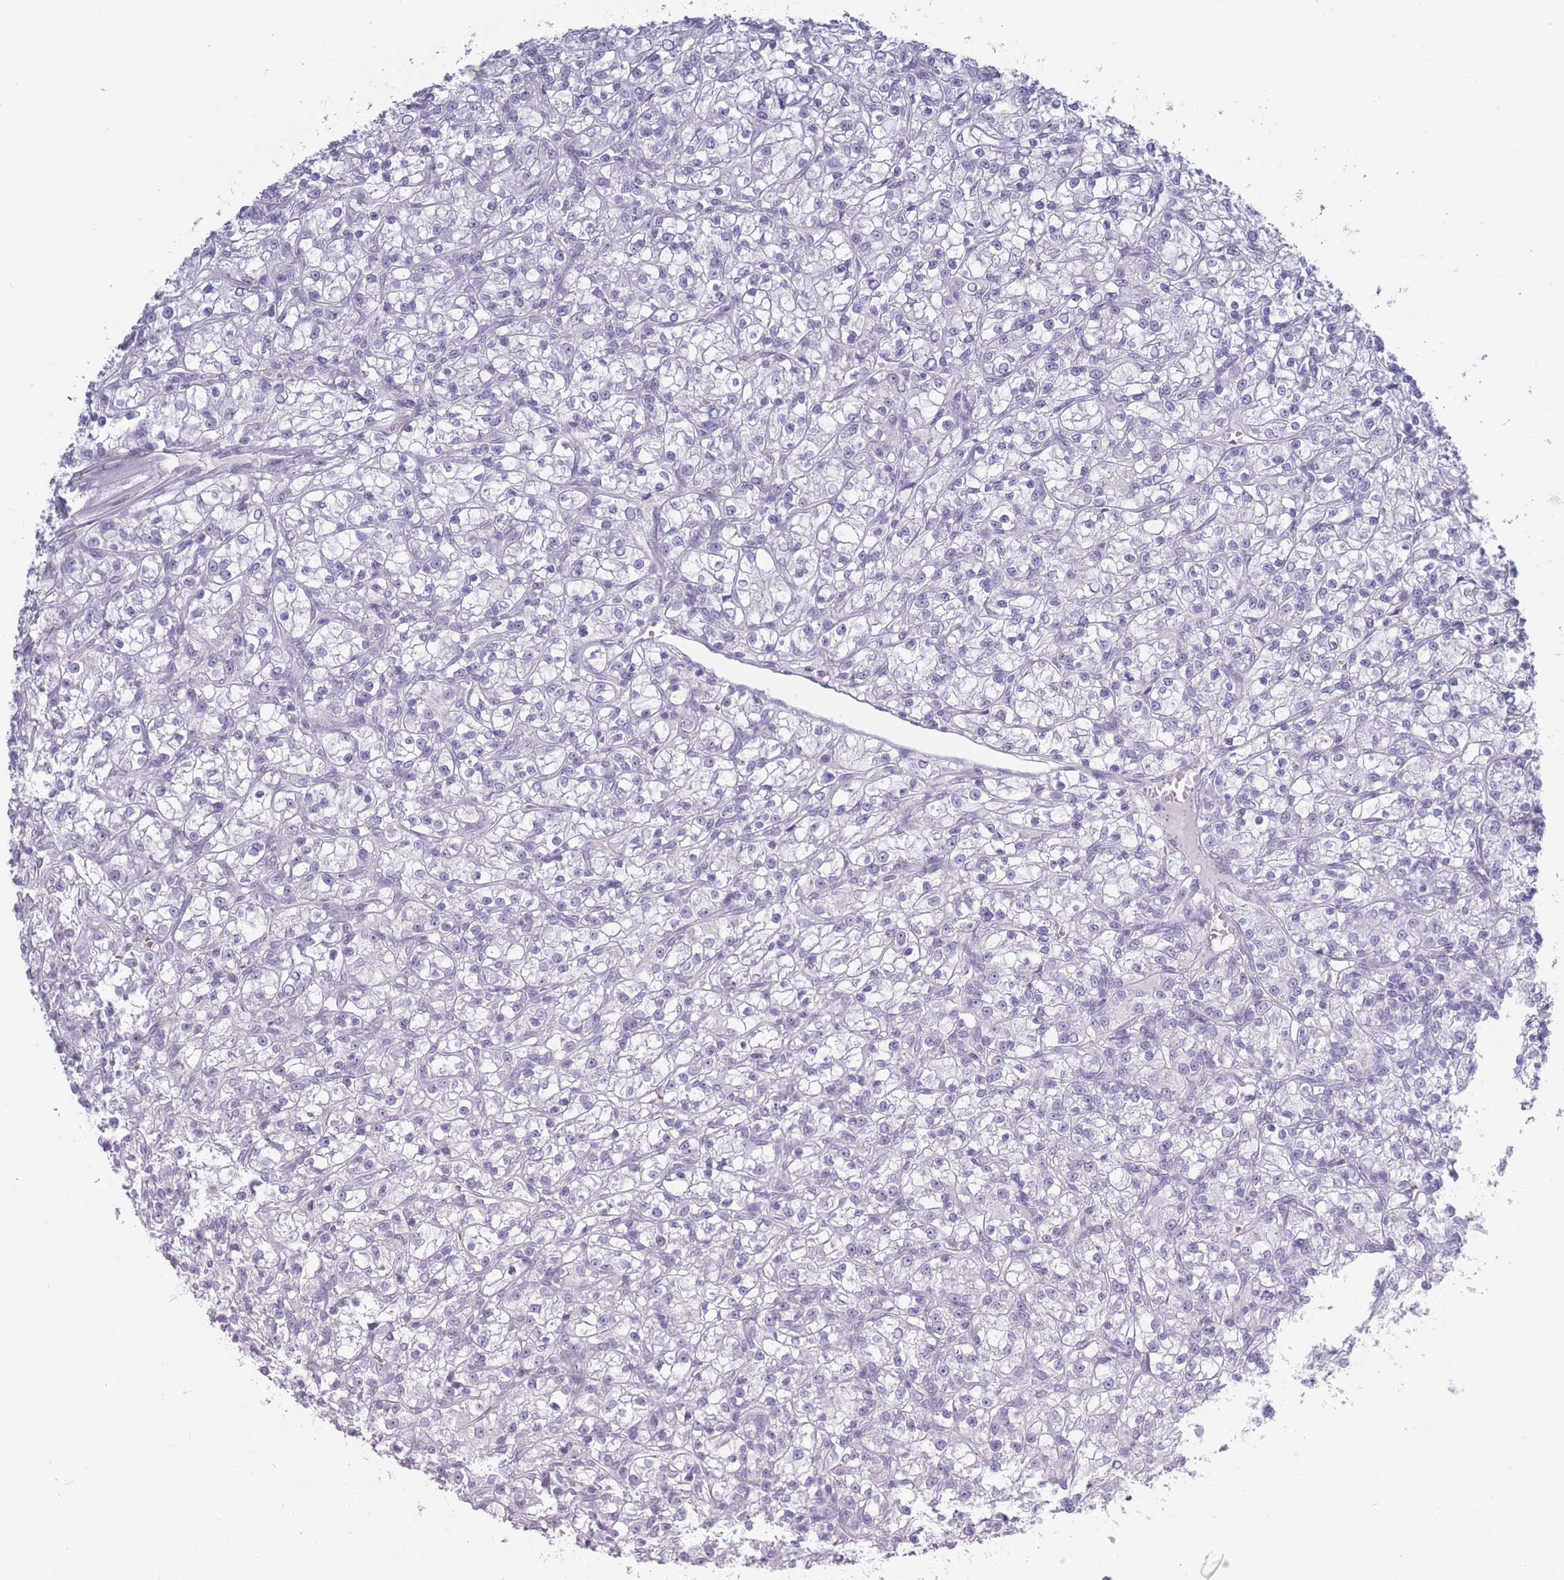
{"staining": {"intensity": "negative", "quantity": "none", "location": "none"}, "tissue": "renal cancer", "cell_type": "Tumor cells", "image_type": "cancer", "snomed": [{"axis": "morphology", "description": "Adenocarcinoma, NOS"}, {"axis": "topography", "description": "Kidney"}], "caption": "An IHC micrograph of renal cancer (adenocarcinoma) is shown. There is no staining in tumor cells of renal cancer (adenocarcinoma).", "gene": "ROS1", "patient": {"sex": "female", "age": 59}}